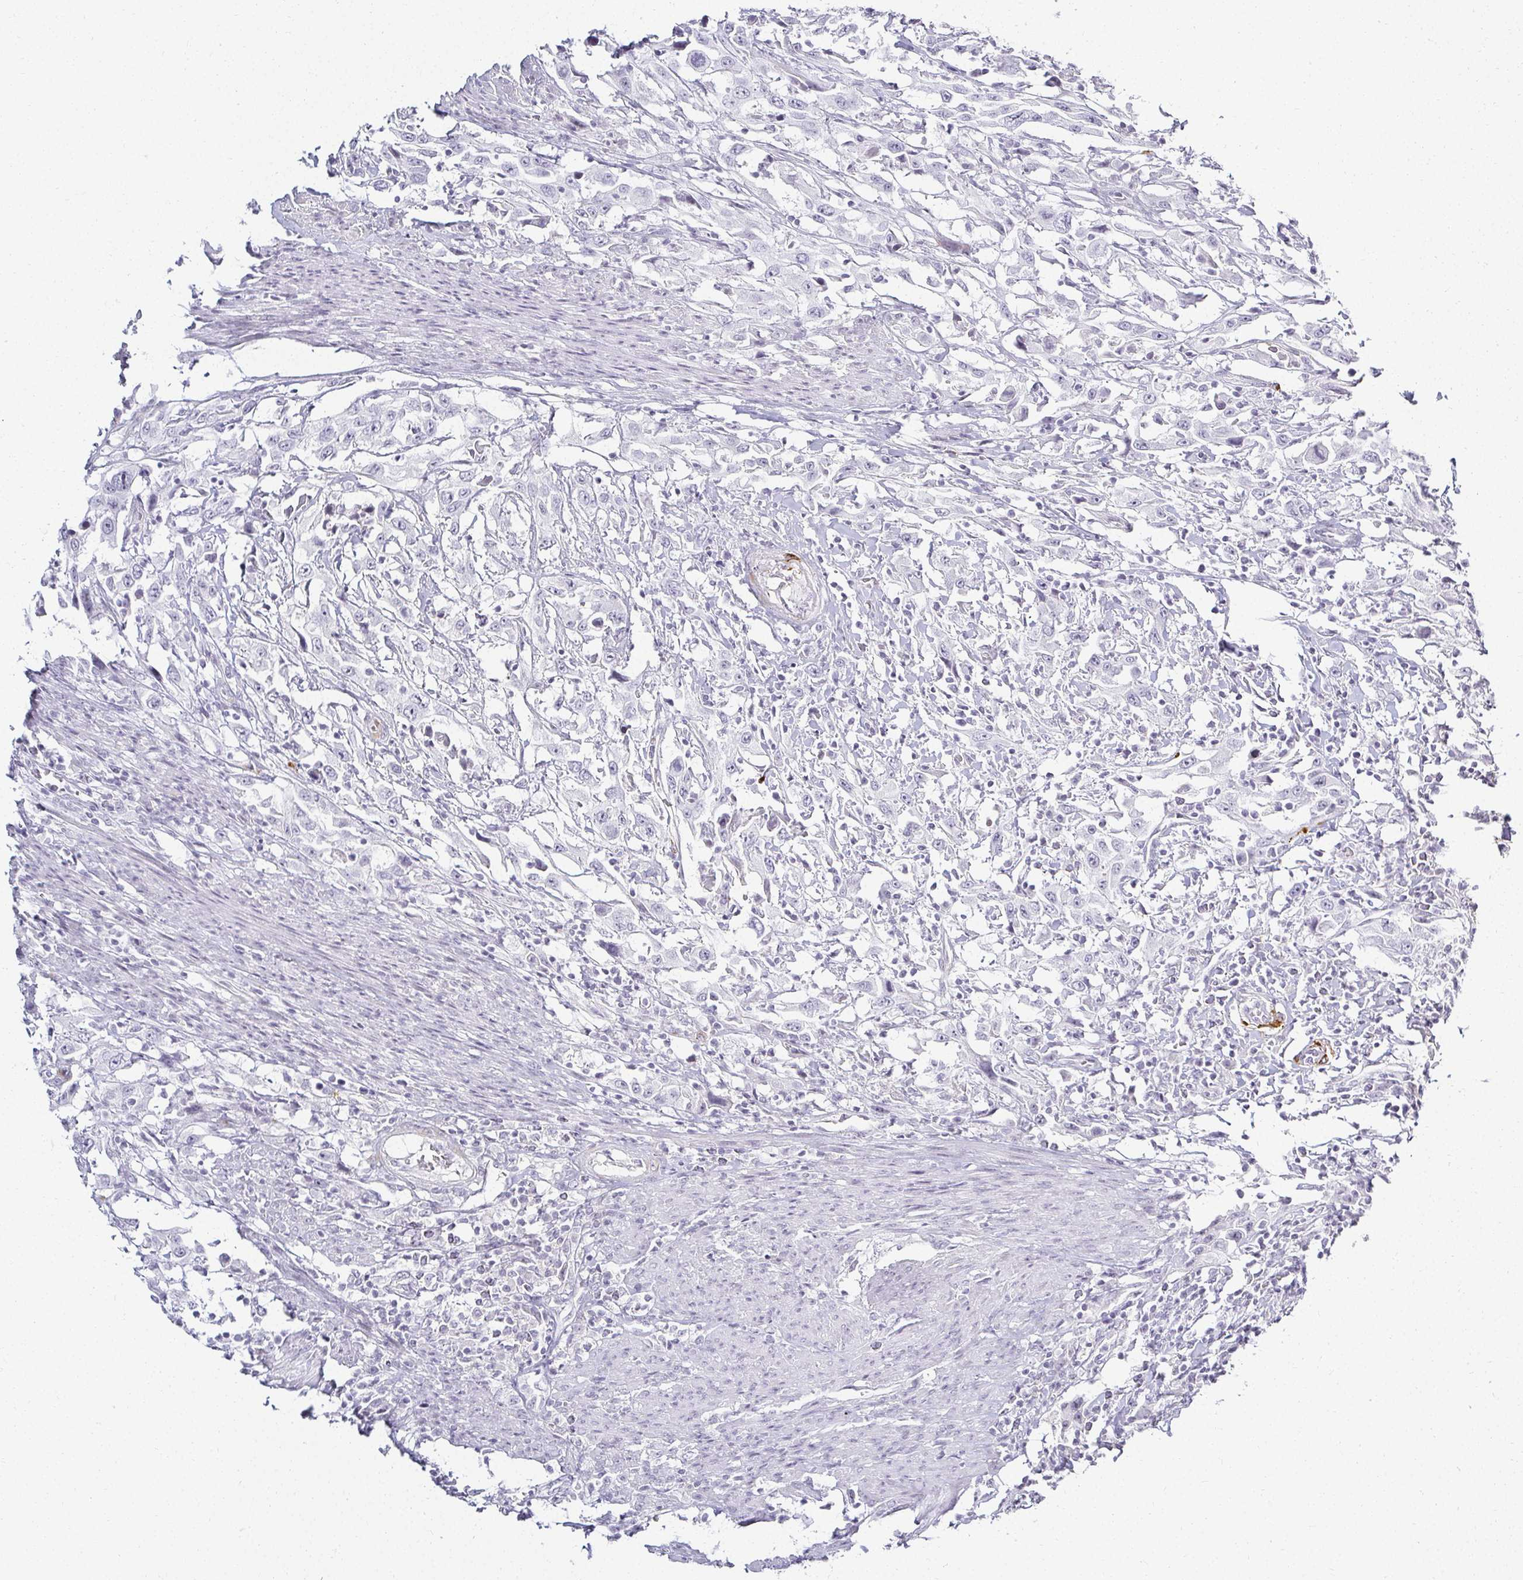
{"staining": {"intensity": "negative", "quantity": "none", "location": "none"}, "tissue": "urothelial cancer", "cell_type": "Tumor cells", "image_type": "cancer", "snomed": [{"axis": "morphology", "description": "Urothelial carcinoma, High grade"}, {"axis": "topography", "description": "Urinary bladder"}], "caption": "Protein analysis of urothelial cancer displays no significant expression in tumor cells. (Brightfield microscopy of DAB immunohistochemistry (IHC) at high magnification).", "gene": "ACAN", "patient": {"sex": "male", "age": 61}}